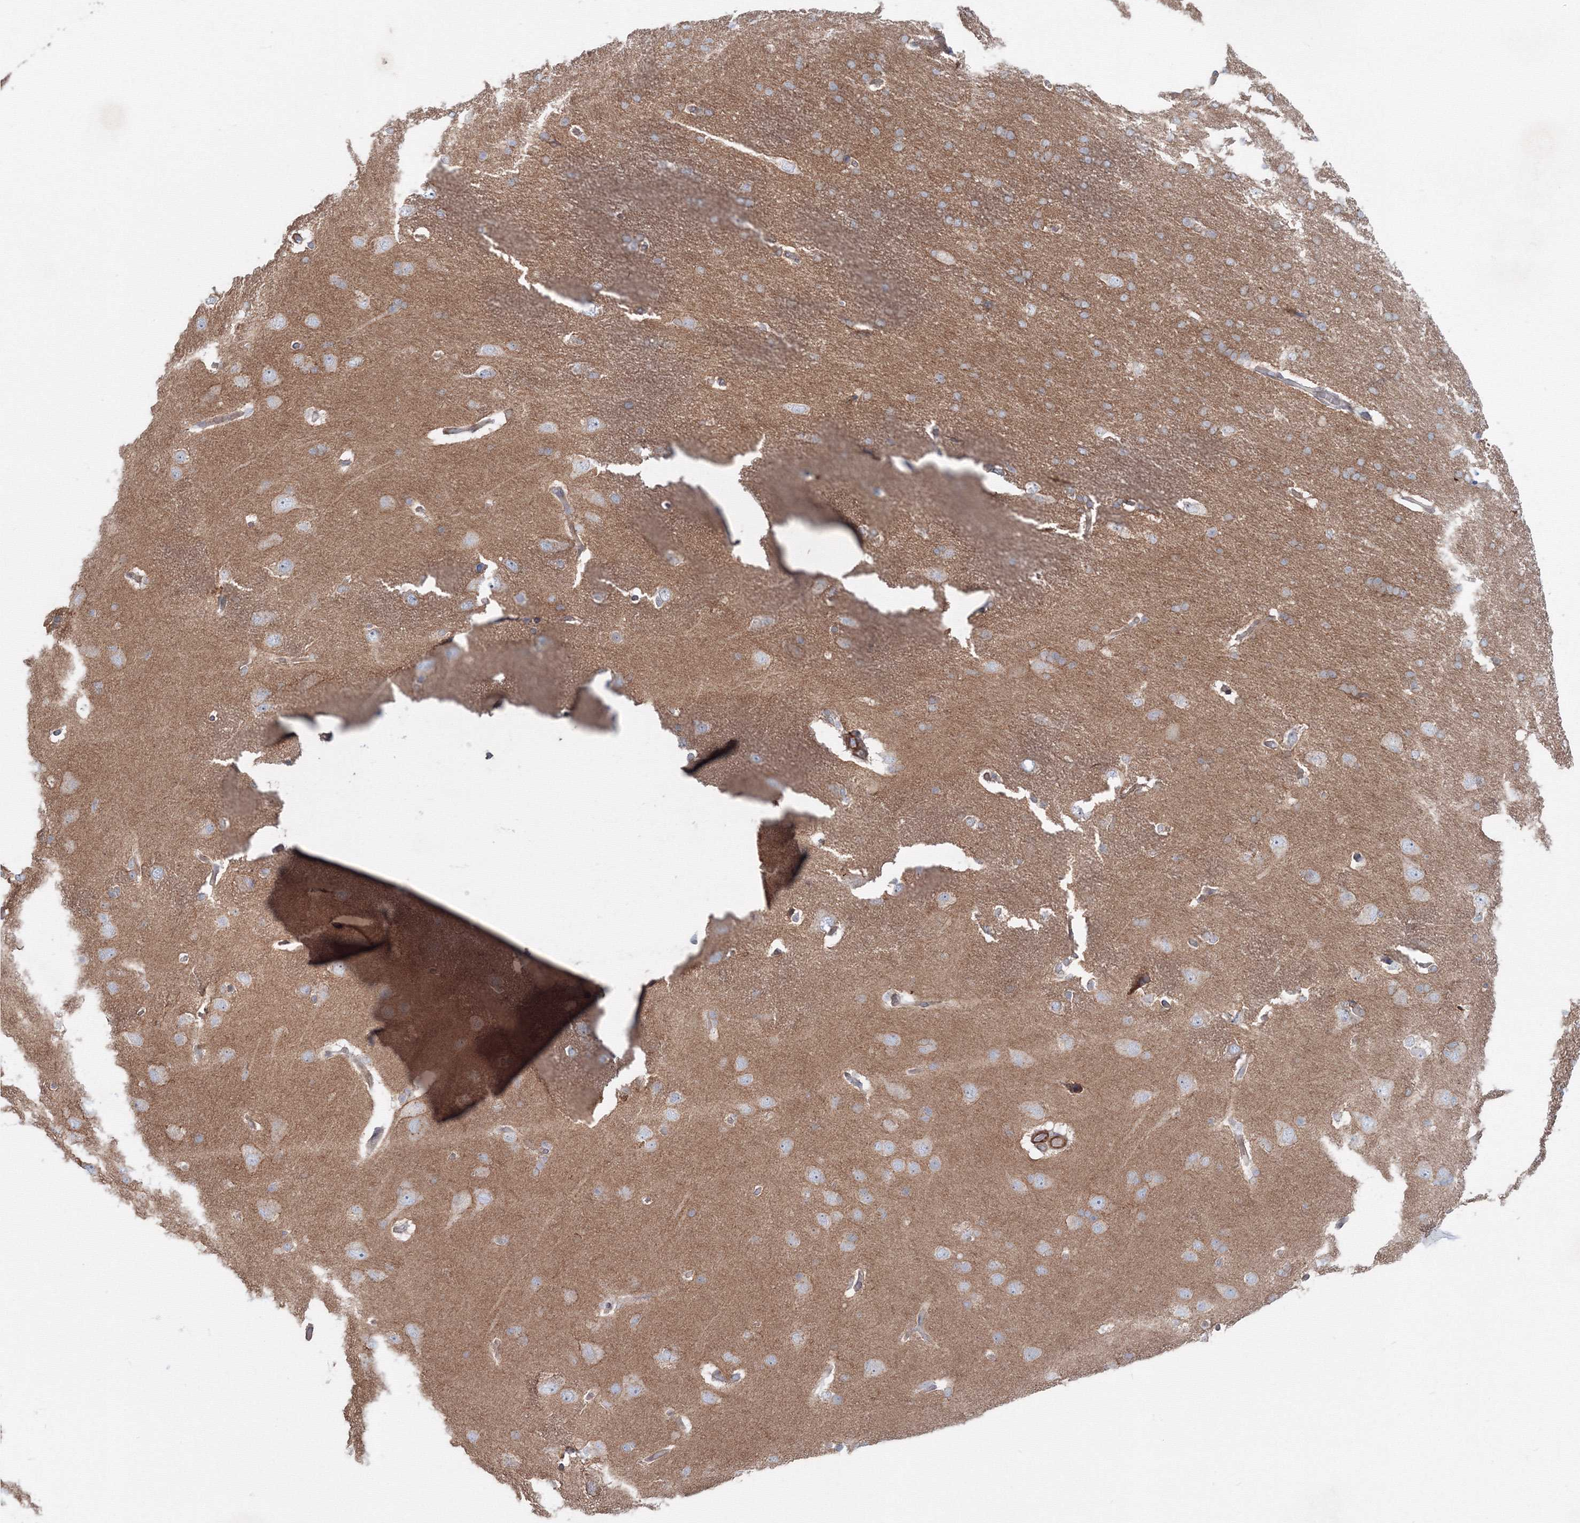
{"staining": {"intensity": "moderate", "quantity": "<25%", "location": "cytoplasmic/membranous"}, "tissue": "cerebral cortex", "cell_type": "Endothelial cells", "image_type": "normal", "snomed": [{"axis": "morphology", "description": "Normal tissue, NOS"}, {"axis": "topography", "description": "Cerebral cortex"}], "caption": "The immunohistochemical stain shows moderate cytoplasmic/membranous positivity in endothelial cells of benign cerebral cortex.", "gene": "SH3PXD2A", "patient": {"sex": "male", "age": 62}}